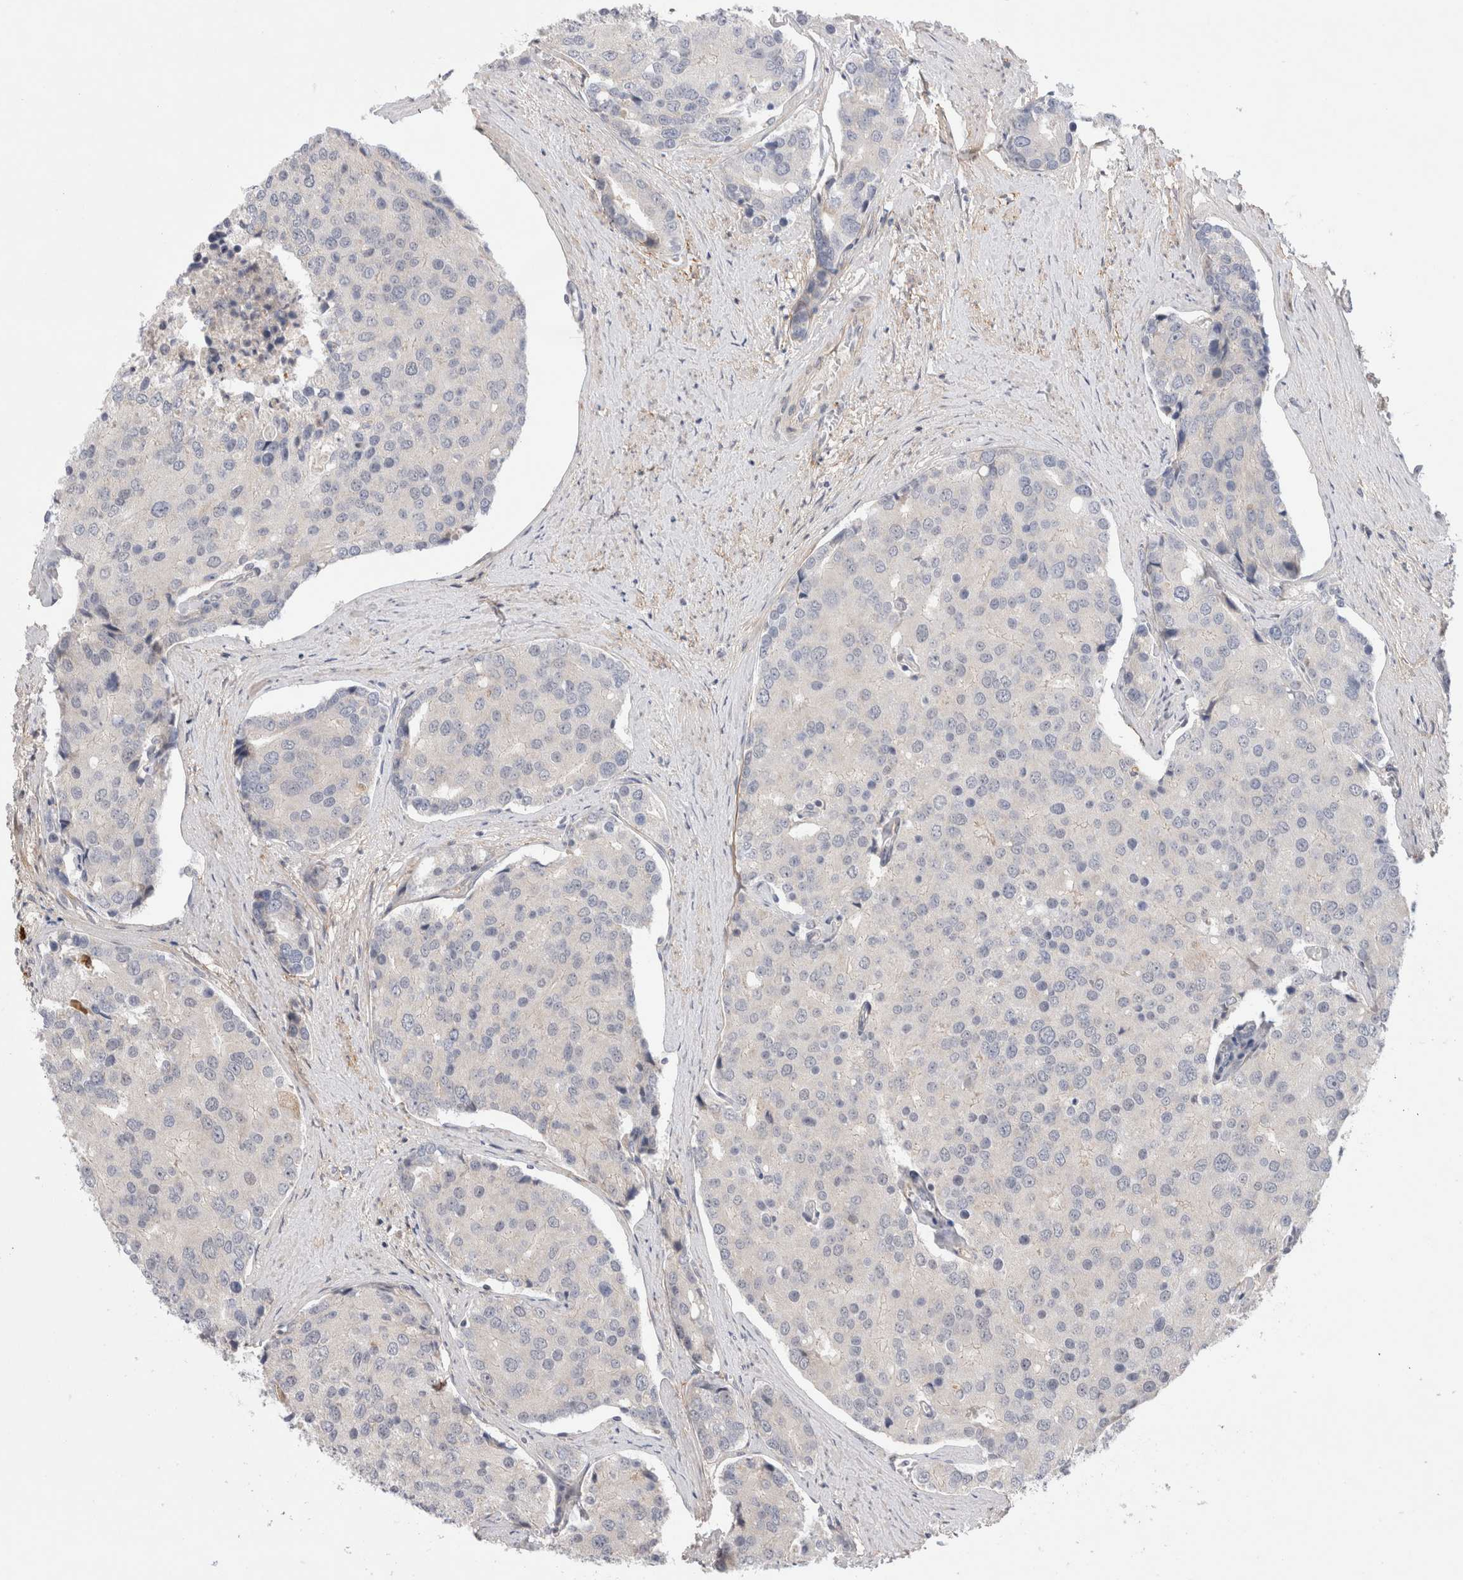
{"staining": {"intensity": "negative", "quantity": "none", "location": "none"}, "tissue": "prostate cancer", "cell_type": "Tumor cells", "image_type": "cancer", "snomed": [{"axis": "morphology", "description": "Adenocarcinoma, High grade"}, {"axis": "topography", "description": "Prostate"}], "caption": "This is an immunohistochemistry micrograph of human high-grade adenocarcinoma (prostate). There is no staining in tumor cells.", "gene": "GSDMB", "patient": {"sex": "male", "age": 50}}